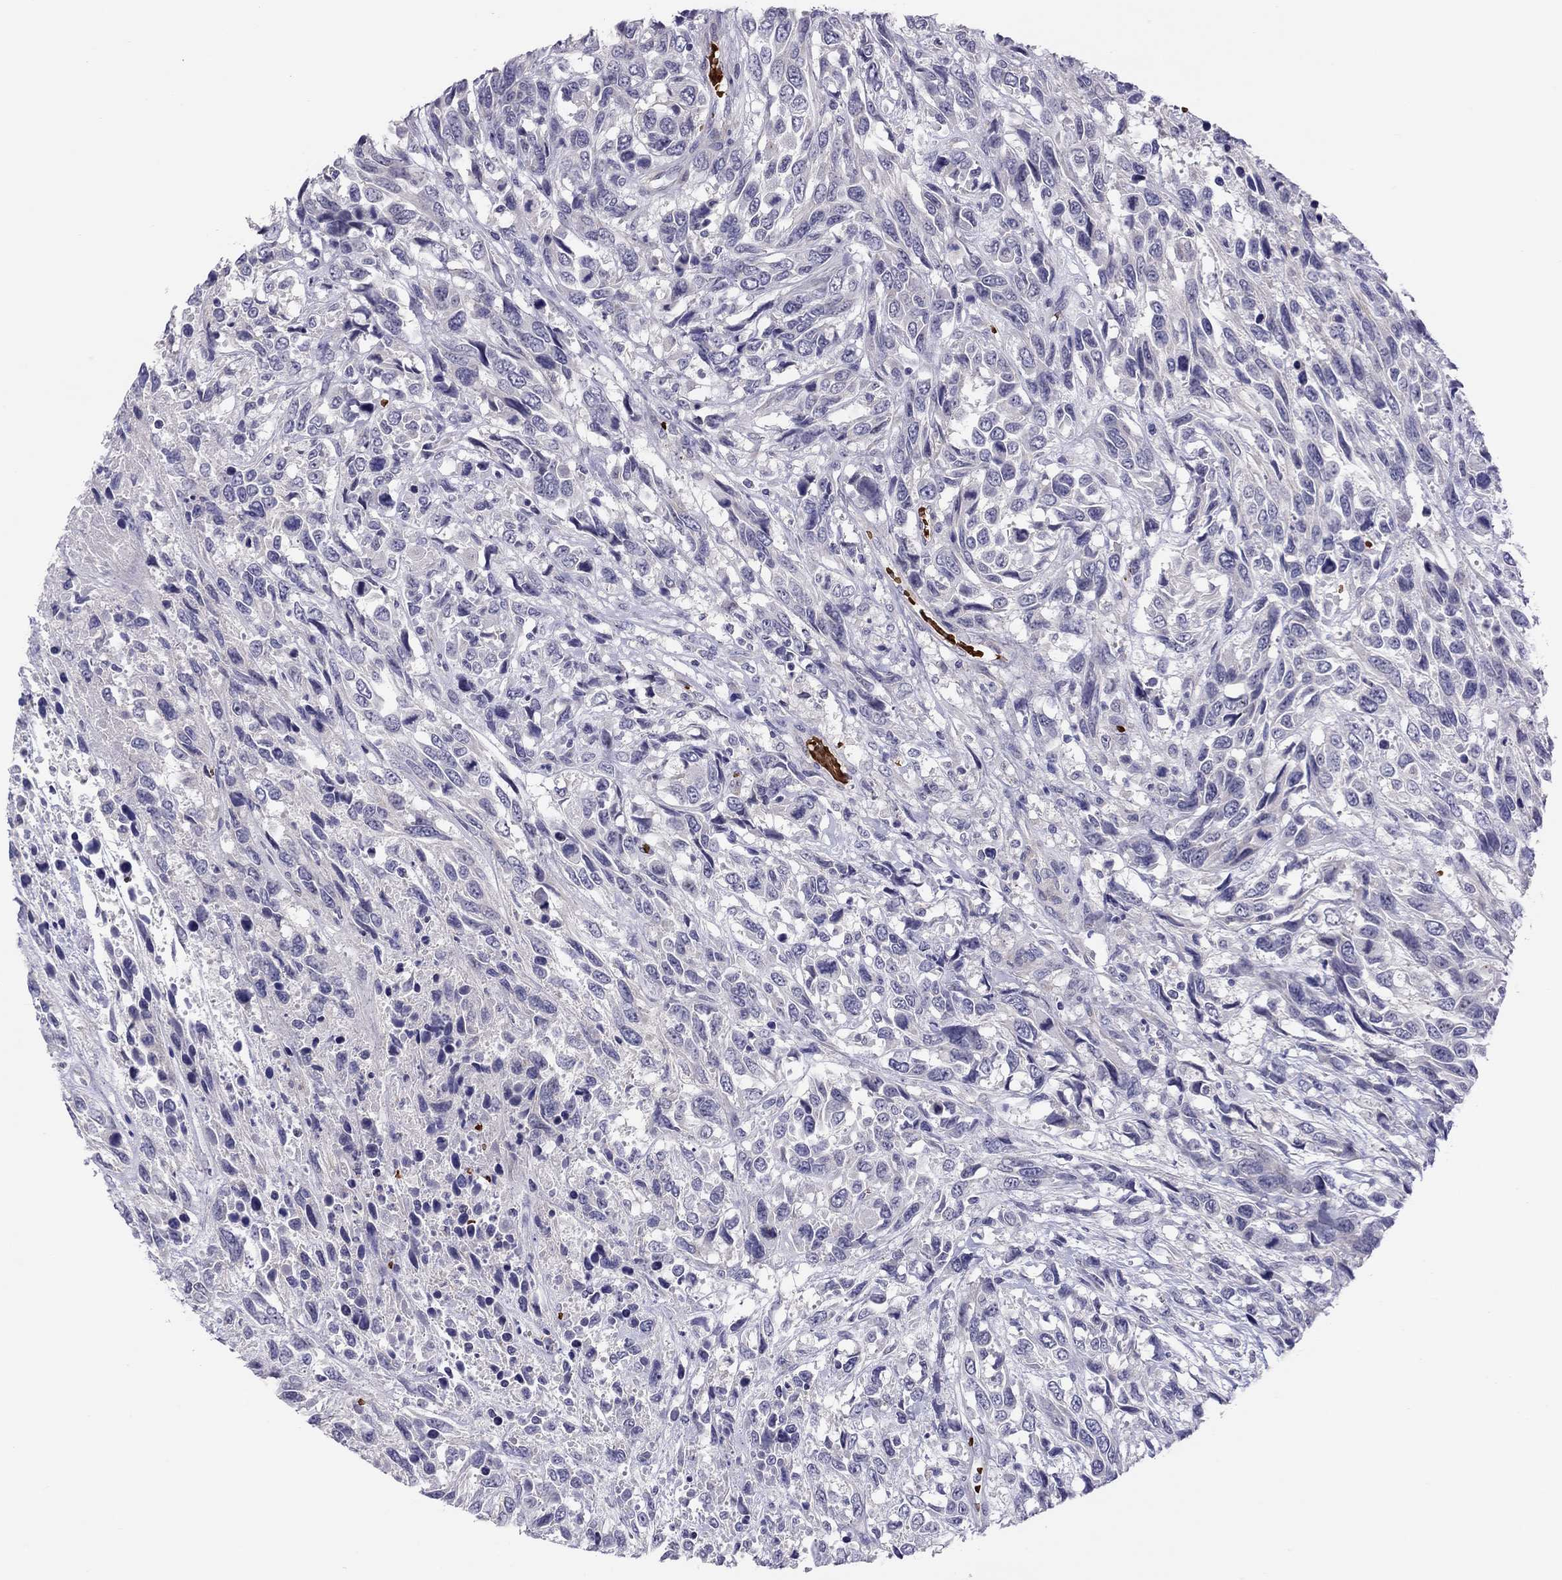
{"staining": {"intensity": "negative", "quantity": "none", "location": "none"}, "tissue": "urothelial cancer", "cell_type": "Tumor cells", "image_type": "cancer", "snomed": [{"axis": "morphology", "description": "Urothelial carcinoma, High grade"}, {"axis": "topography", "description": "Urinary bladder"}], "caption": "This is an immunohistochemistry (IHC) image of urothelial carcinoma (high-grade). There is no staining in tumor cells.", "gene": "FRMD1", "patient": {"sex": "female", "age": 70}}